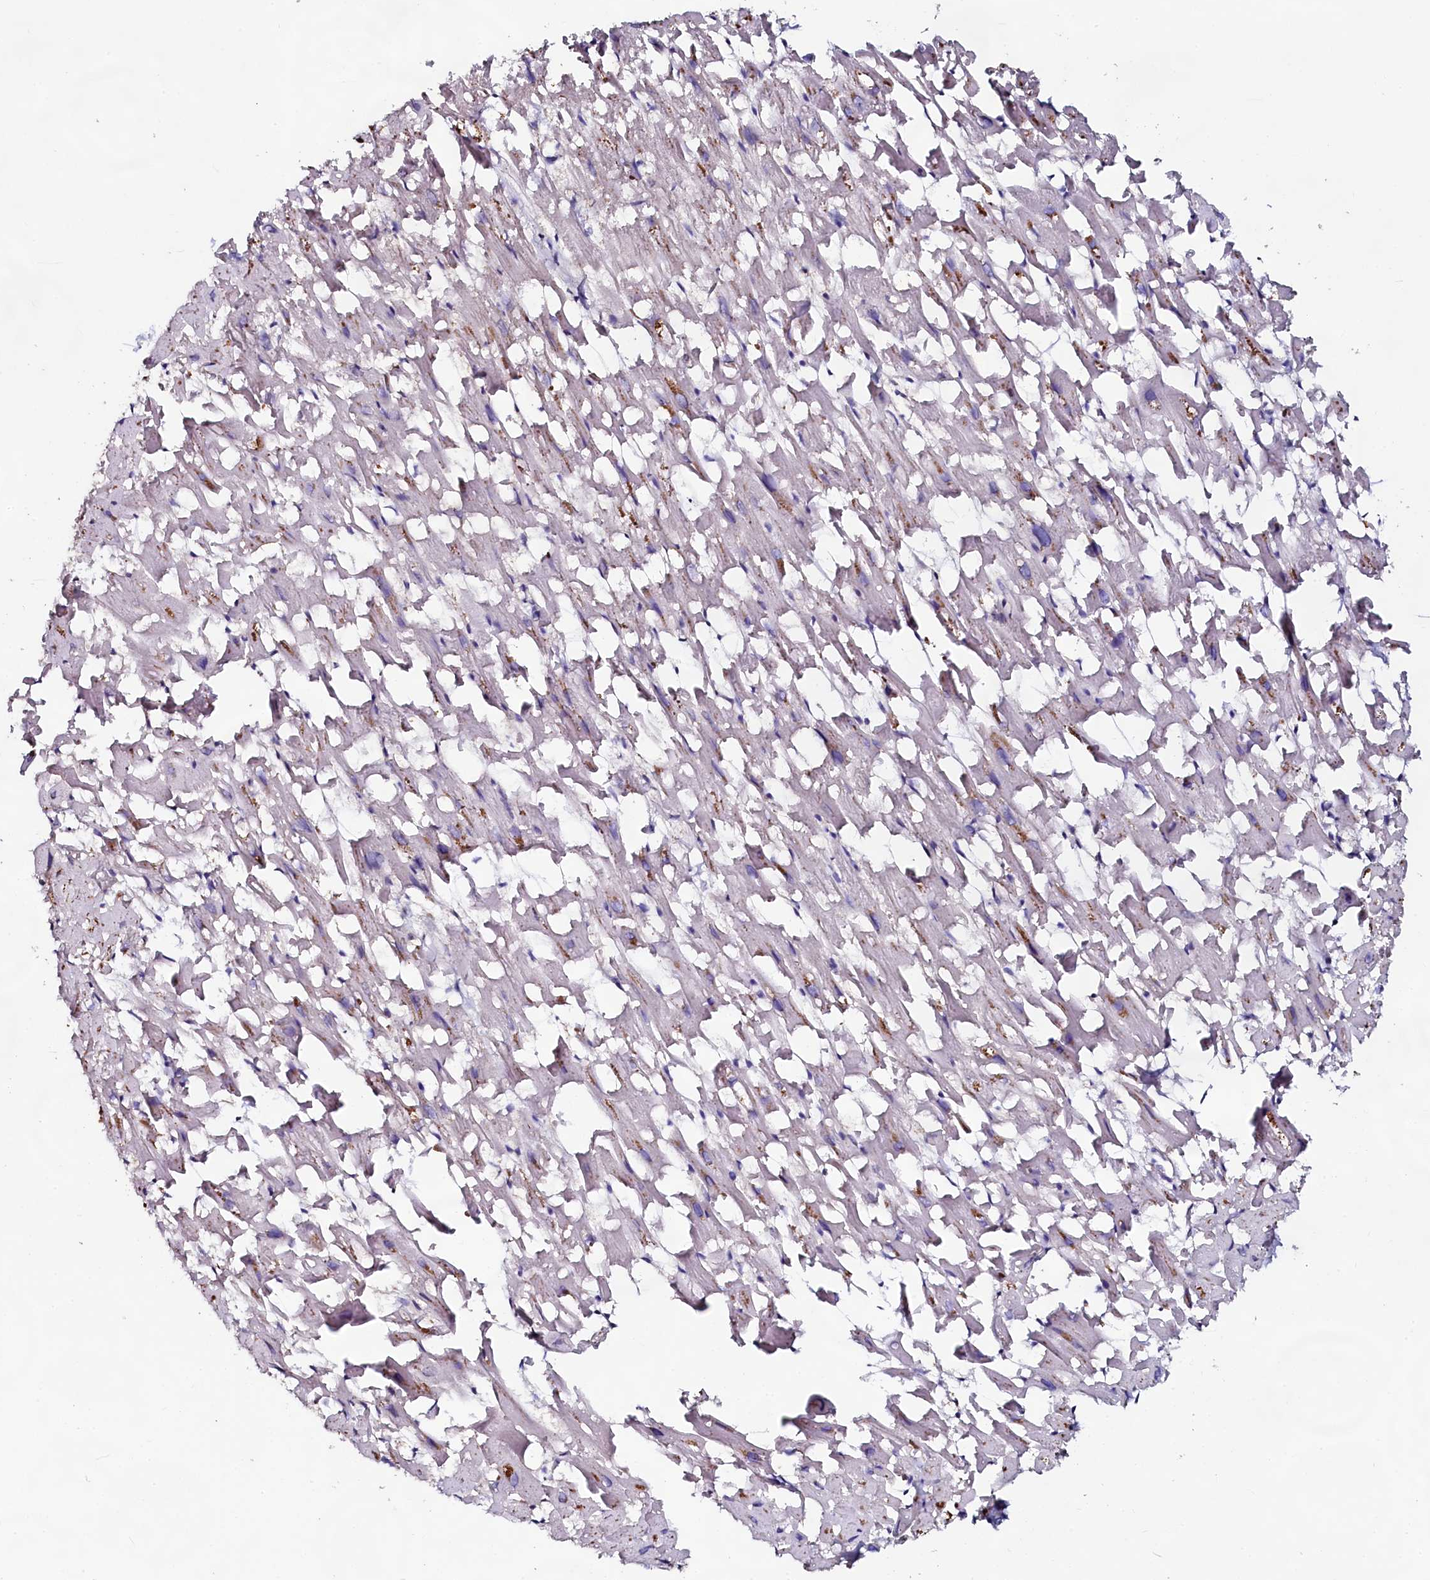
{"staining": {"intensity": "negative", "quantity": "none", "location": "none"}, "tissue": "heart muscle", "cell_type": "Cardiomyocytes", "image_type": "normal", "snomed": [{"axis": "morphology", "description": "Normal tissue, NOS"}, {"axis": "topography", "description": "Heart"}], "caption": "This is a photomicrograph of immunohistochemistry staining of normal heart muscle, which shows no staining in cardiomyocytes.", "gene": "USPL1", "patient": {"sex": "female", "age": 64}}